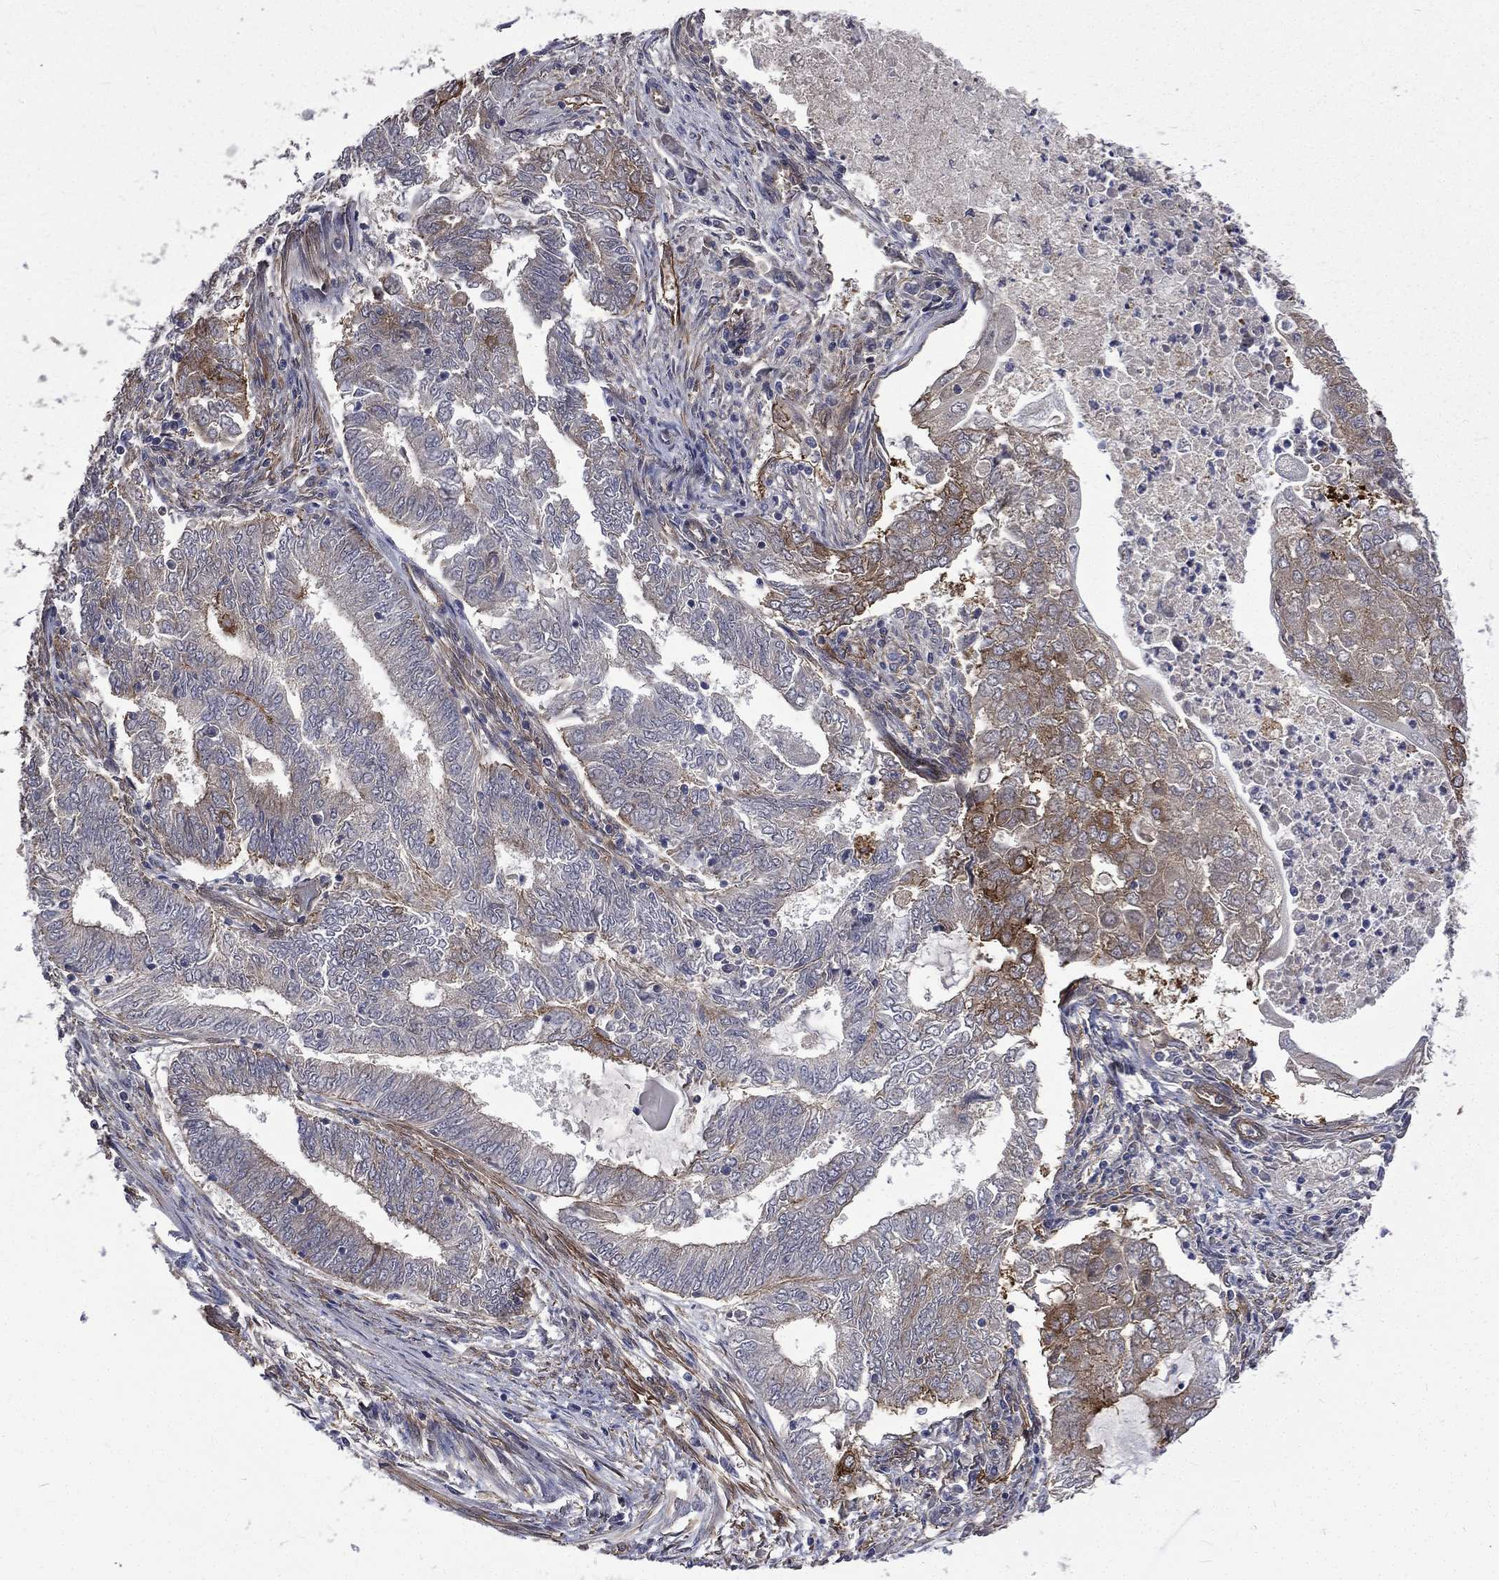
{"staining": {"intensity": "moderate", "quantity": "<25%", "location": "cytoplasmic/membranous"}, "tissue": "endometrial cancer", "cell_type": "Tumor cells", "image_type": "cancer", "snomed": [{"axis": "morphology", "description": "Adenocarcinoma, NOS"}, {"axis": "topography", "description": "Endometrium"}], "caption": "Immunohistochemistry (IHC) of endometrial cancer (adenocarcinoma) shows low levels of moderate cytoplasmic/membranous staining in about <25% of tumor cells.", "gene": "PPFIBP1", "patient": {"sex": "female", "age": 62}}